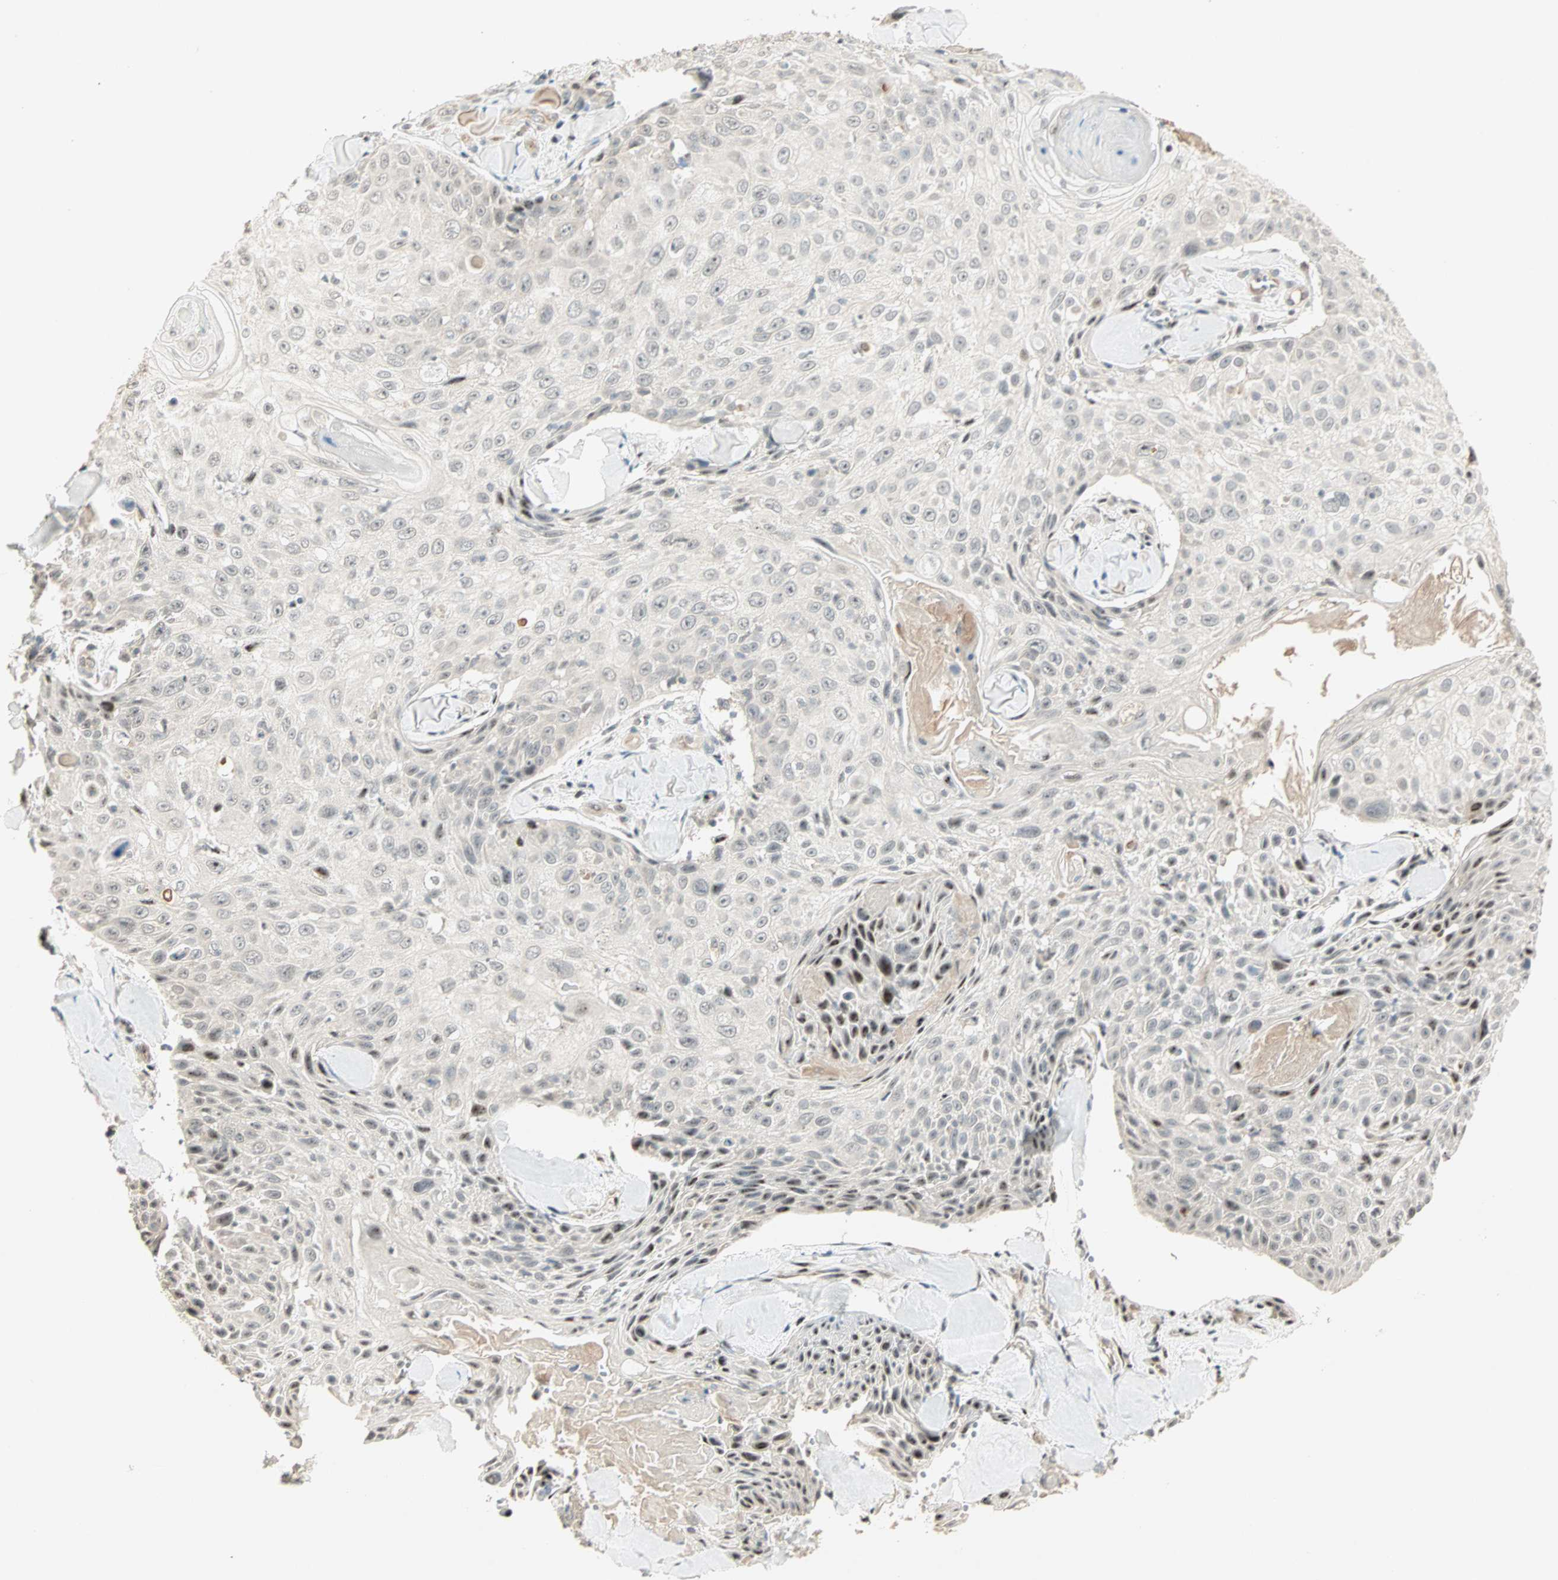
{"staining": {"intensity": "weak", "quantity": "<25%", "location": "nuclear"}, "tissue": "skin cancer", "cell_type": "Tumor cells", "image_type": "cancer", "snomed": [{"axis": "morphology", "description": "Squamous cell carcinoma, NOS"}, {"axis": "topography", "description": "Skin"}], "caption": "This image is of squamous cell carcinoma (skin) stained with IHC to label a protein in brown with the nuclei are counter-stained blue. There is no expression in tumor cells.", "gene": "ACSL5", "patient": {"sex": "male", "age": 86}}